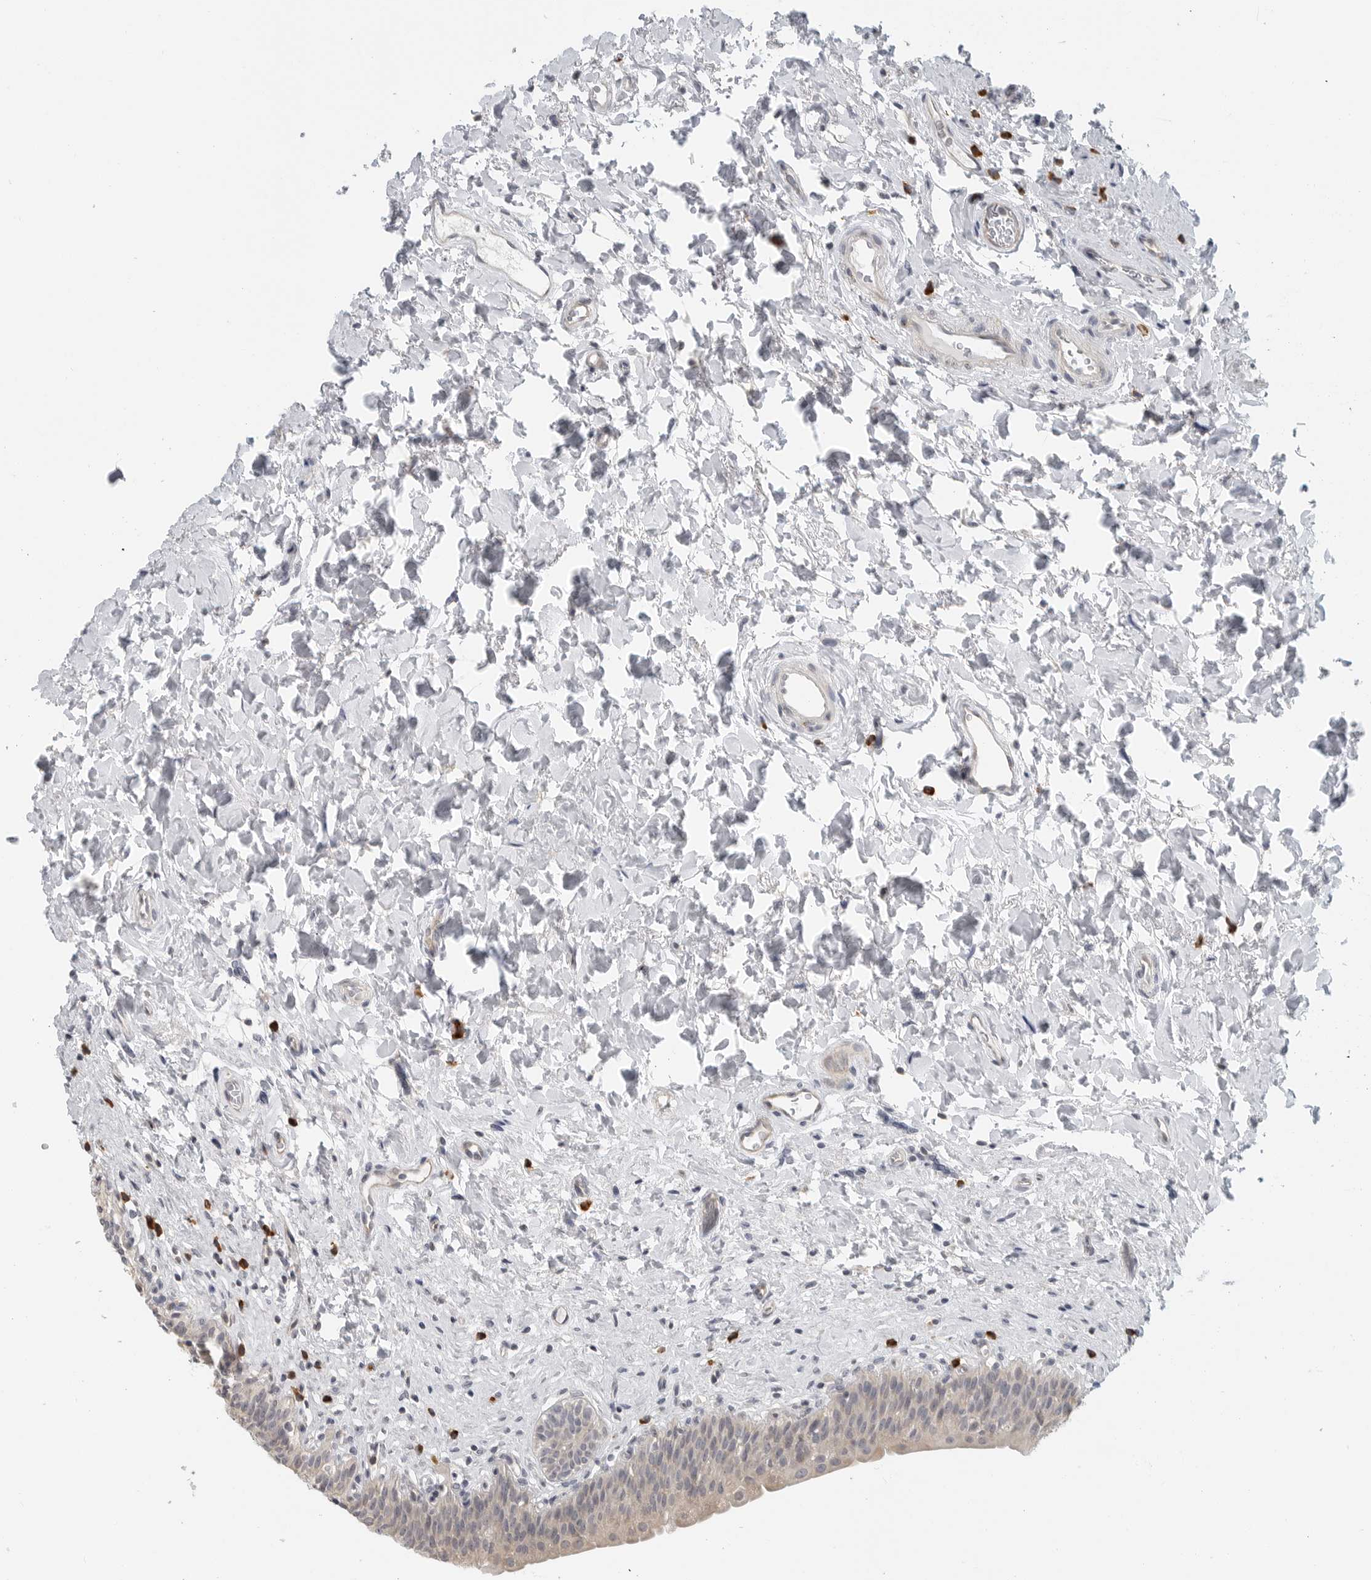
{"staining": {"intensity": "weak", "quantity": "25%-75%", "location": "cytoplasmic/membranous"}, "tissue": "urinary bladder", "cell_type": "Urothelial cells", "image_type": "normal", "snomed": [{"axis": "morphology", "description": "Normal tissue, NOS"}, {"axis": "topography", "description": "Urinary bladder"}], "caption": "Immunohistochemical staining of benign human urinary bladder shows low levels of weak cytoplasmic/membranous positivity in approximately 25%-75% of urothelial cells.", "gene": "IL12RB2", "patient": {"sex": "male", "age": 83}}